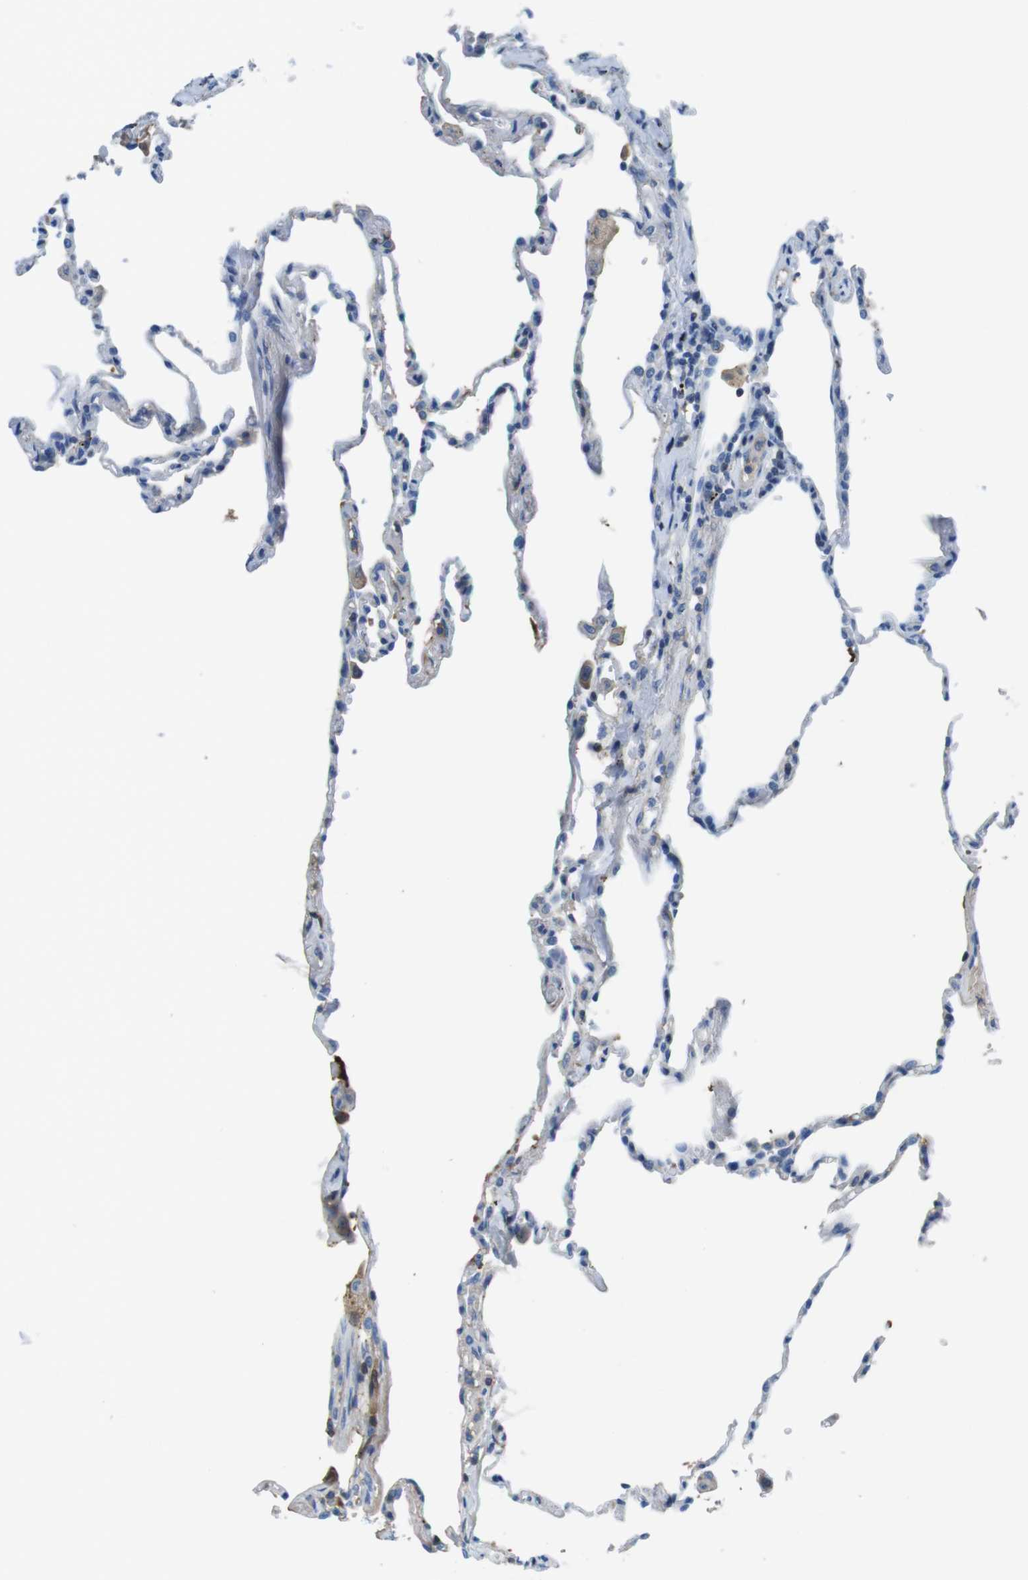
{"staining": {"intensity": "negative", "quantity": "none", "location": "none"}, "tissue": "lung", "cell_type": "Alveolar cells", "image_type": "normal", "snomed": [{"axis": "morphology", "description": "Normal tissue, NOS"}, {"axis": "topography", "description": "Lung"}], "caption": "Immunohistochemical staining of unremarkable human lung demonstrates no significant staining in alveolar cells. The staining was performed using DAB to visualize the protein expression in brown, while the nuclei were stained in blue with hematoxylin (Magnification: 20x).", "gene": "TMPRSS15", "patient": {"sex": "male", "age": 59}}